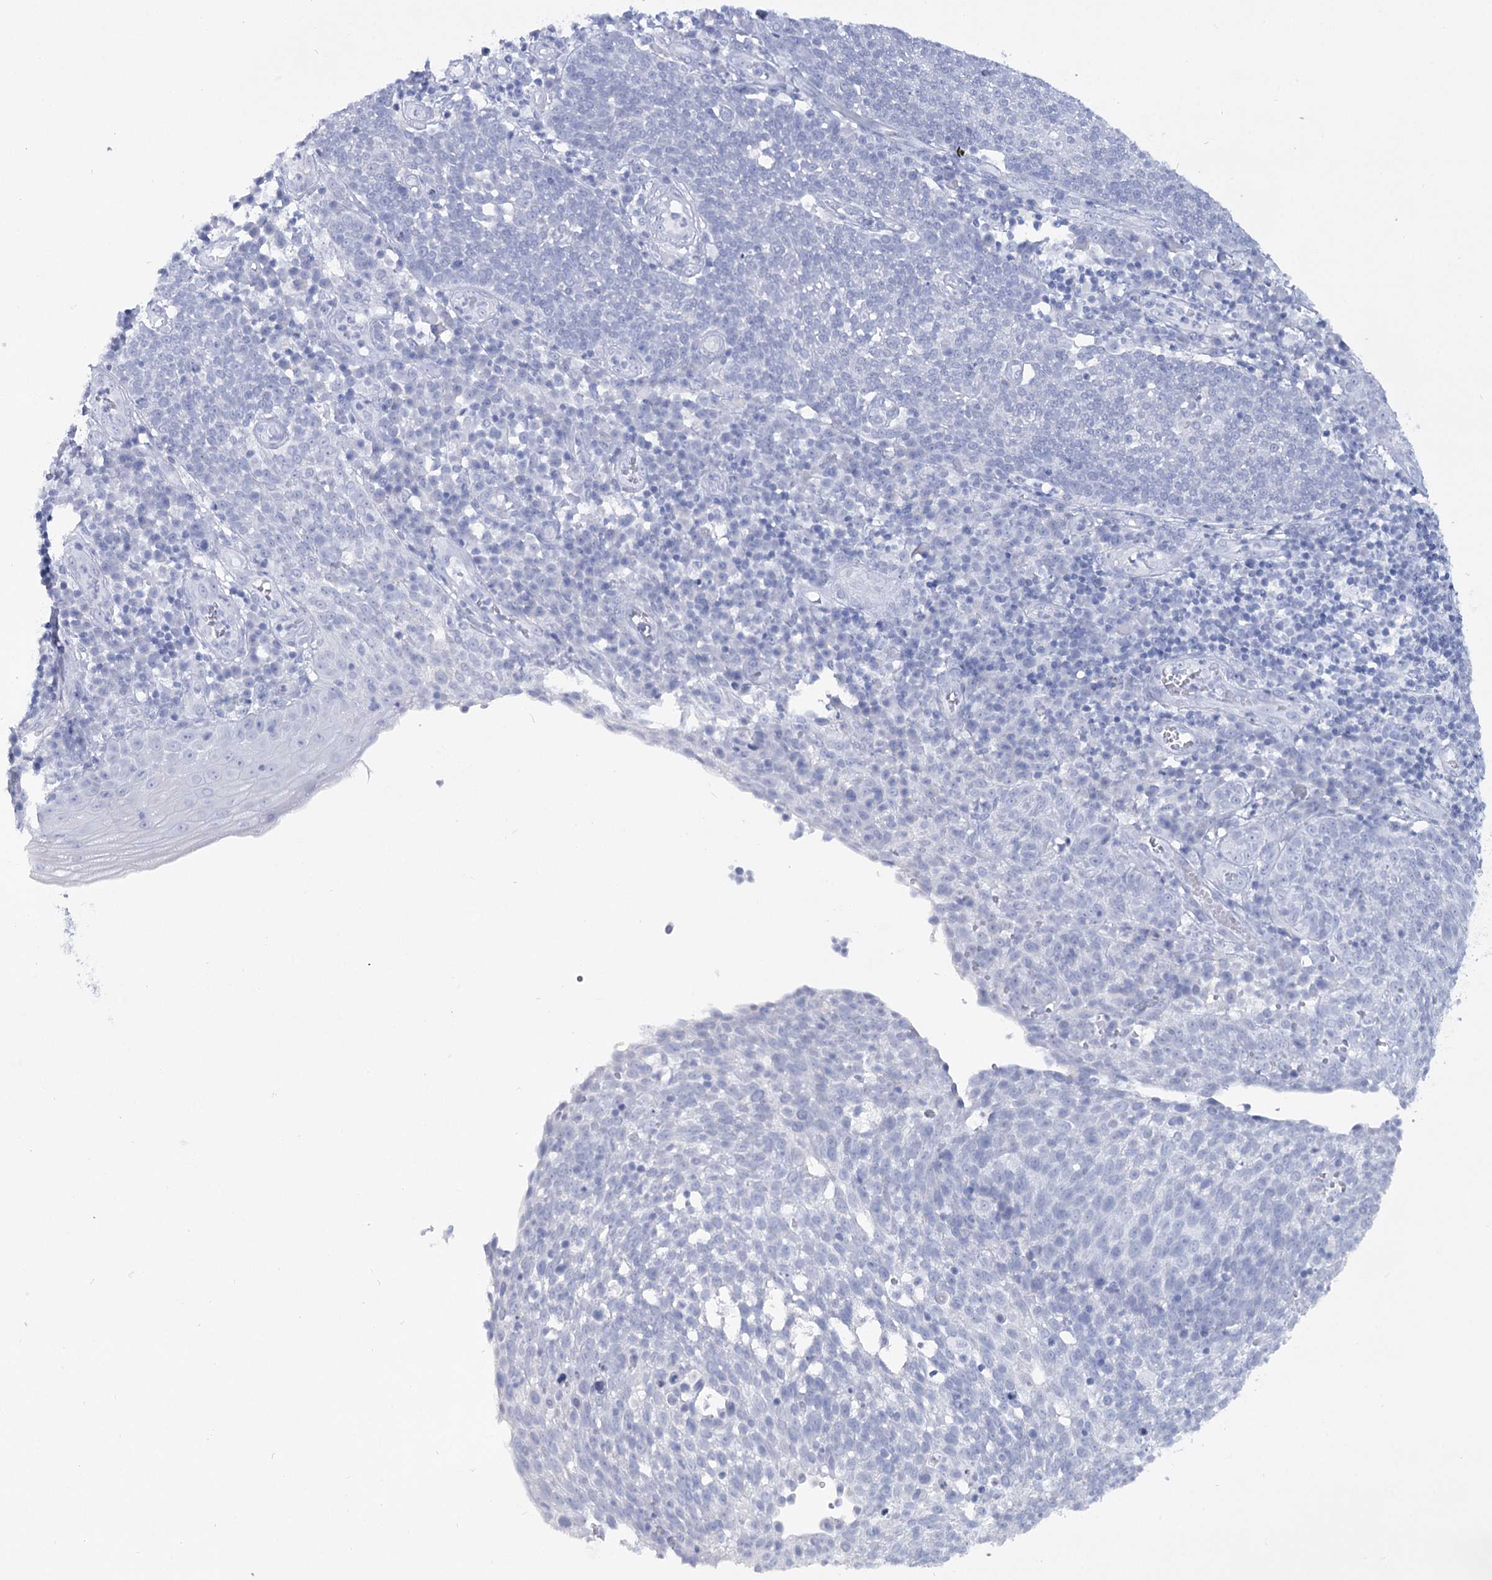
{"staining": {"intensity": "negative", "quantity": "none", "location": "none"}, "tissue": "cervical cancer", "cell_type": "Tumor cells", "image_type": "cancer", "snomed": [{"axis": "morphology", "description": "Squamous cell carcinoma, NOS"}, {"axis": "topography", "description": "Cervix"}], "caption": "Immunohistochemistry (IHC) photomicrograph of neoplastic tissue: human cervical cancer (squamous cell carcinoma) stained with DAB demonstrates no significant protein positivity in tumor cells.", "gene": "RNF186", "patient": {"sex": "female", "age": 34}}